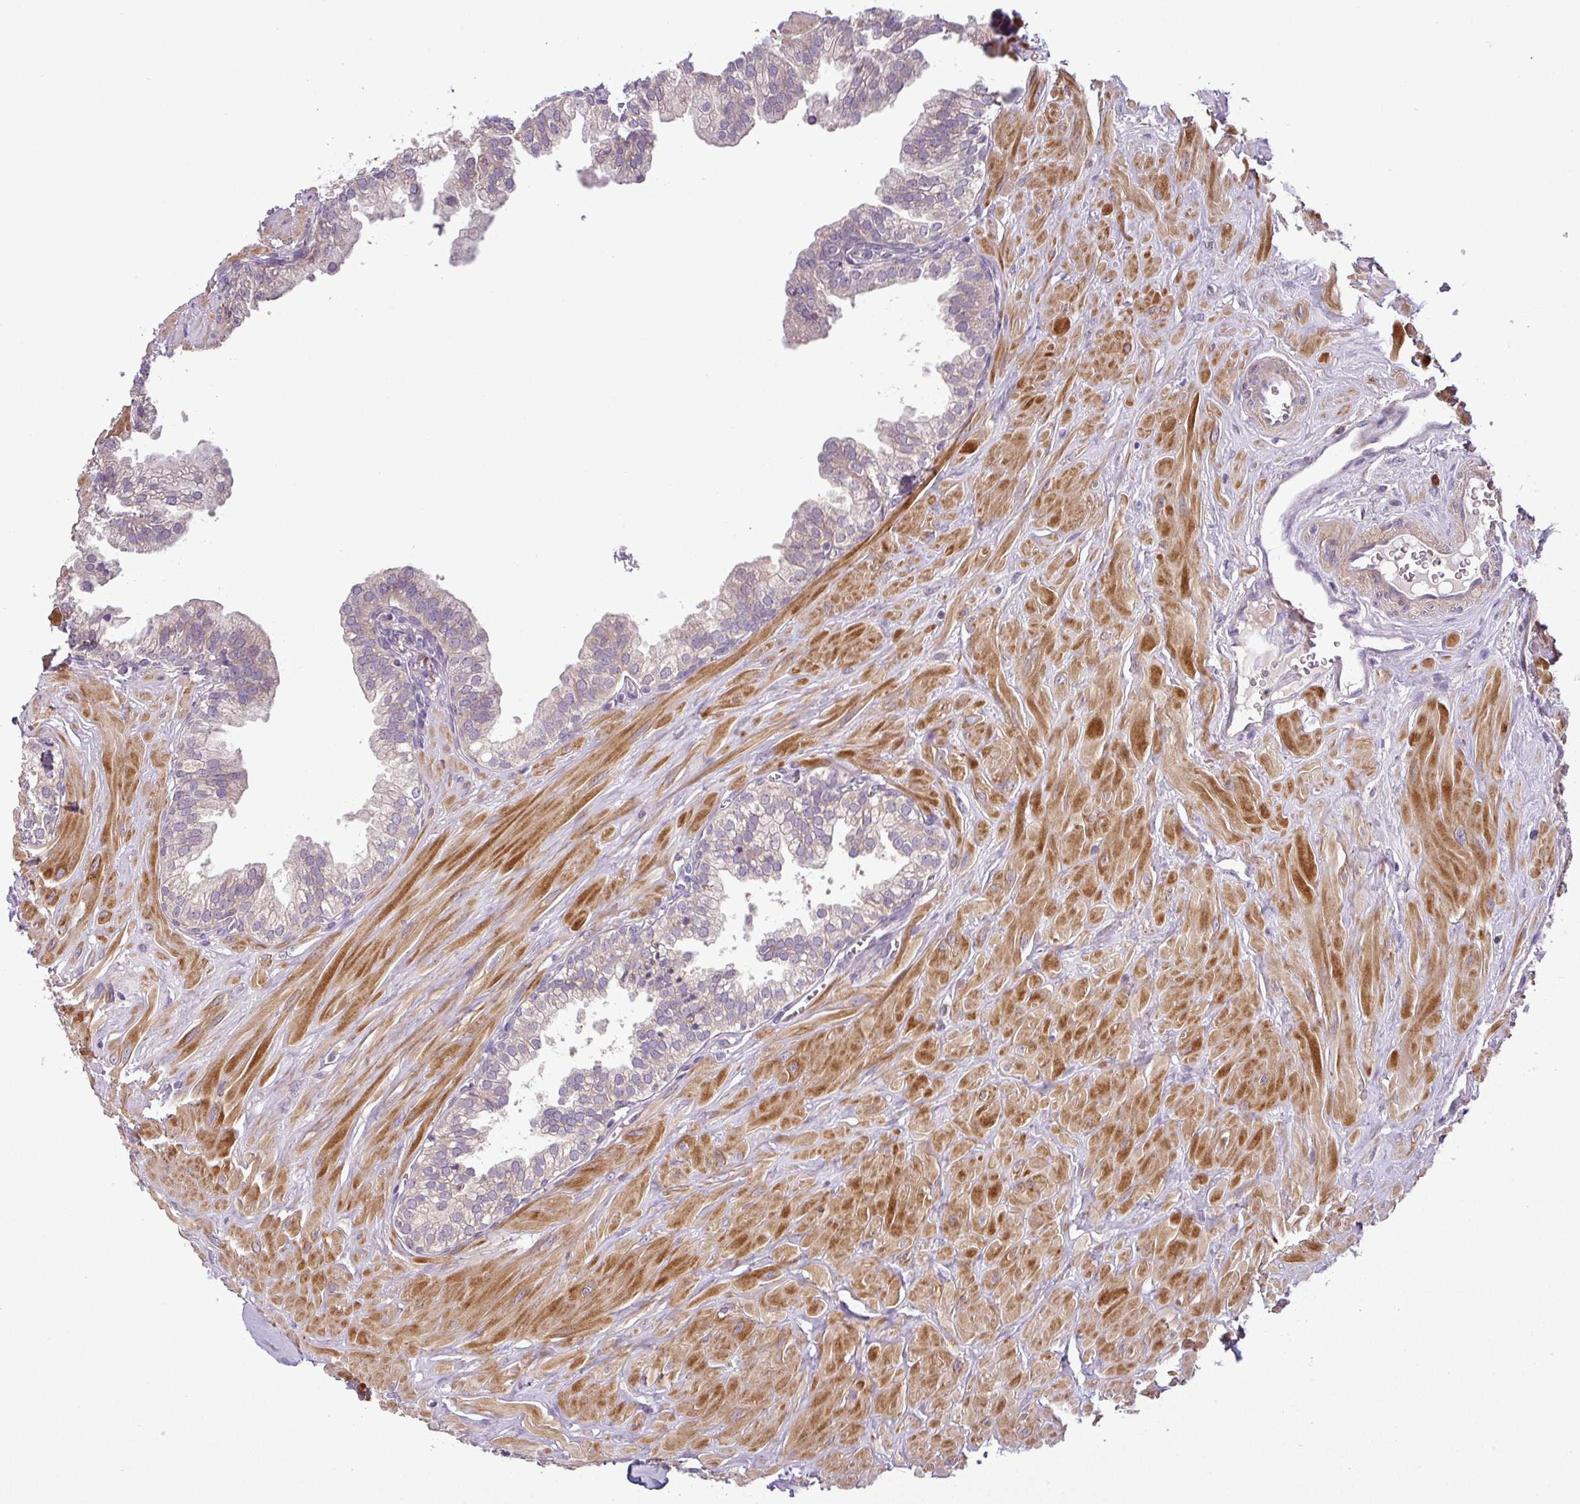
{"staining": {"intensity": "negative", "quantity": "none", "location": "none"}, "tissue": "prostate", "cell_type": "Glandular cells", "image_type": "normal", "snomed": [{"axis": "morphology", "description": "Normal tissue, NOS"}, {"axis": "topography", "description": "Prostate"}, {"axis": "topography", "description": "Peripheral nerve tissue"}], "caption": "IHC histopathology image of benign prostate: prostate stained with DAB (3,3'-diaminobenzidine) displays no significant protein positivity in glandular cells.", "gene": "MOCS3", "patient": {"sex": "male", "age": 55}}